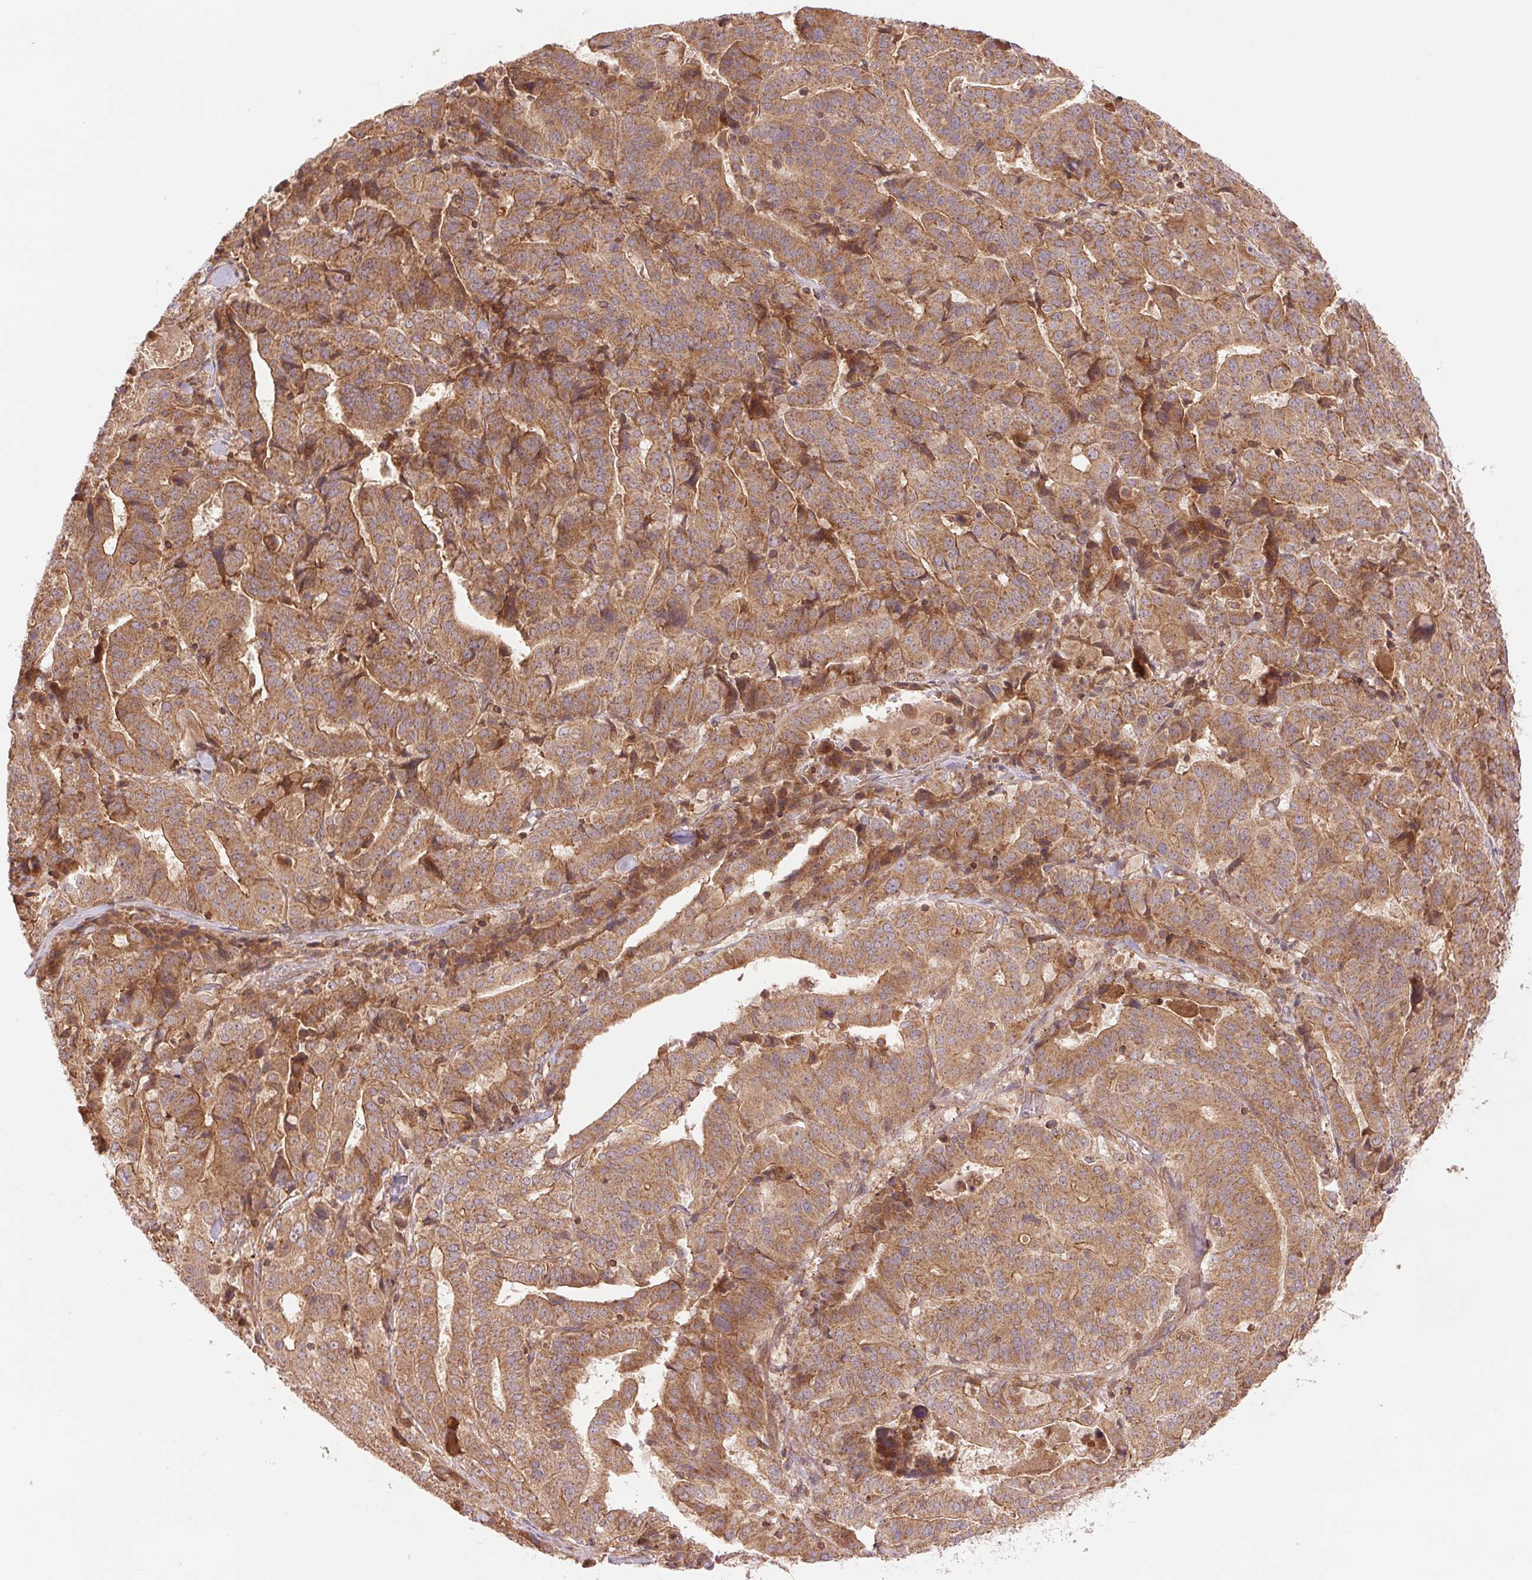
{"staining": {"intensity": "moderate", "quantity": ">75%", "location": "cytoplasmic/membranous"}, "tissue": "stomach cancer", "cell_type": "Tumor cells", "image_type": "cancer", "snomed": [{"axis": "morphology", "description": "Adenocarcinoma, NOS"}, {"axis": "topography", "description": "Stomach"}], "caption": "Protein positivity by IHC reveals moderate cytoplasmic/membranous expression in about >75% of tumor cells in adenocarcinoma (stomach).", "gene": "STARD7", "patient": {"sex": "male", "age": 48}}